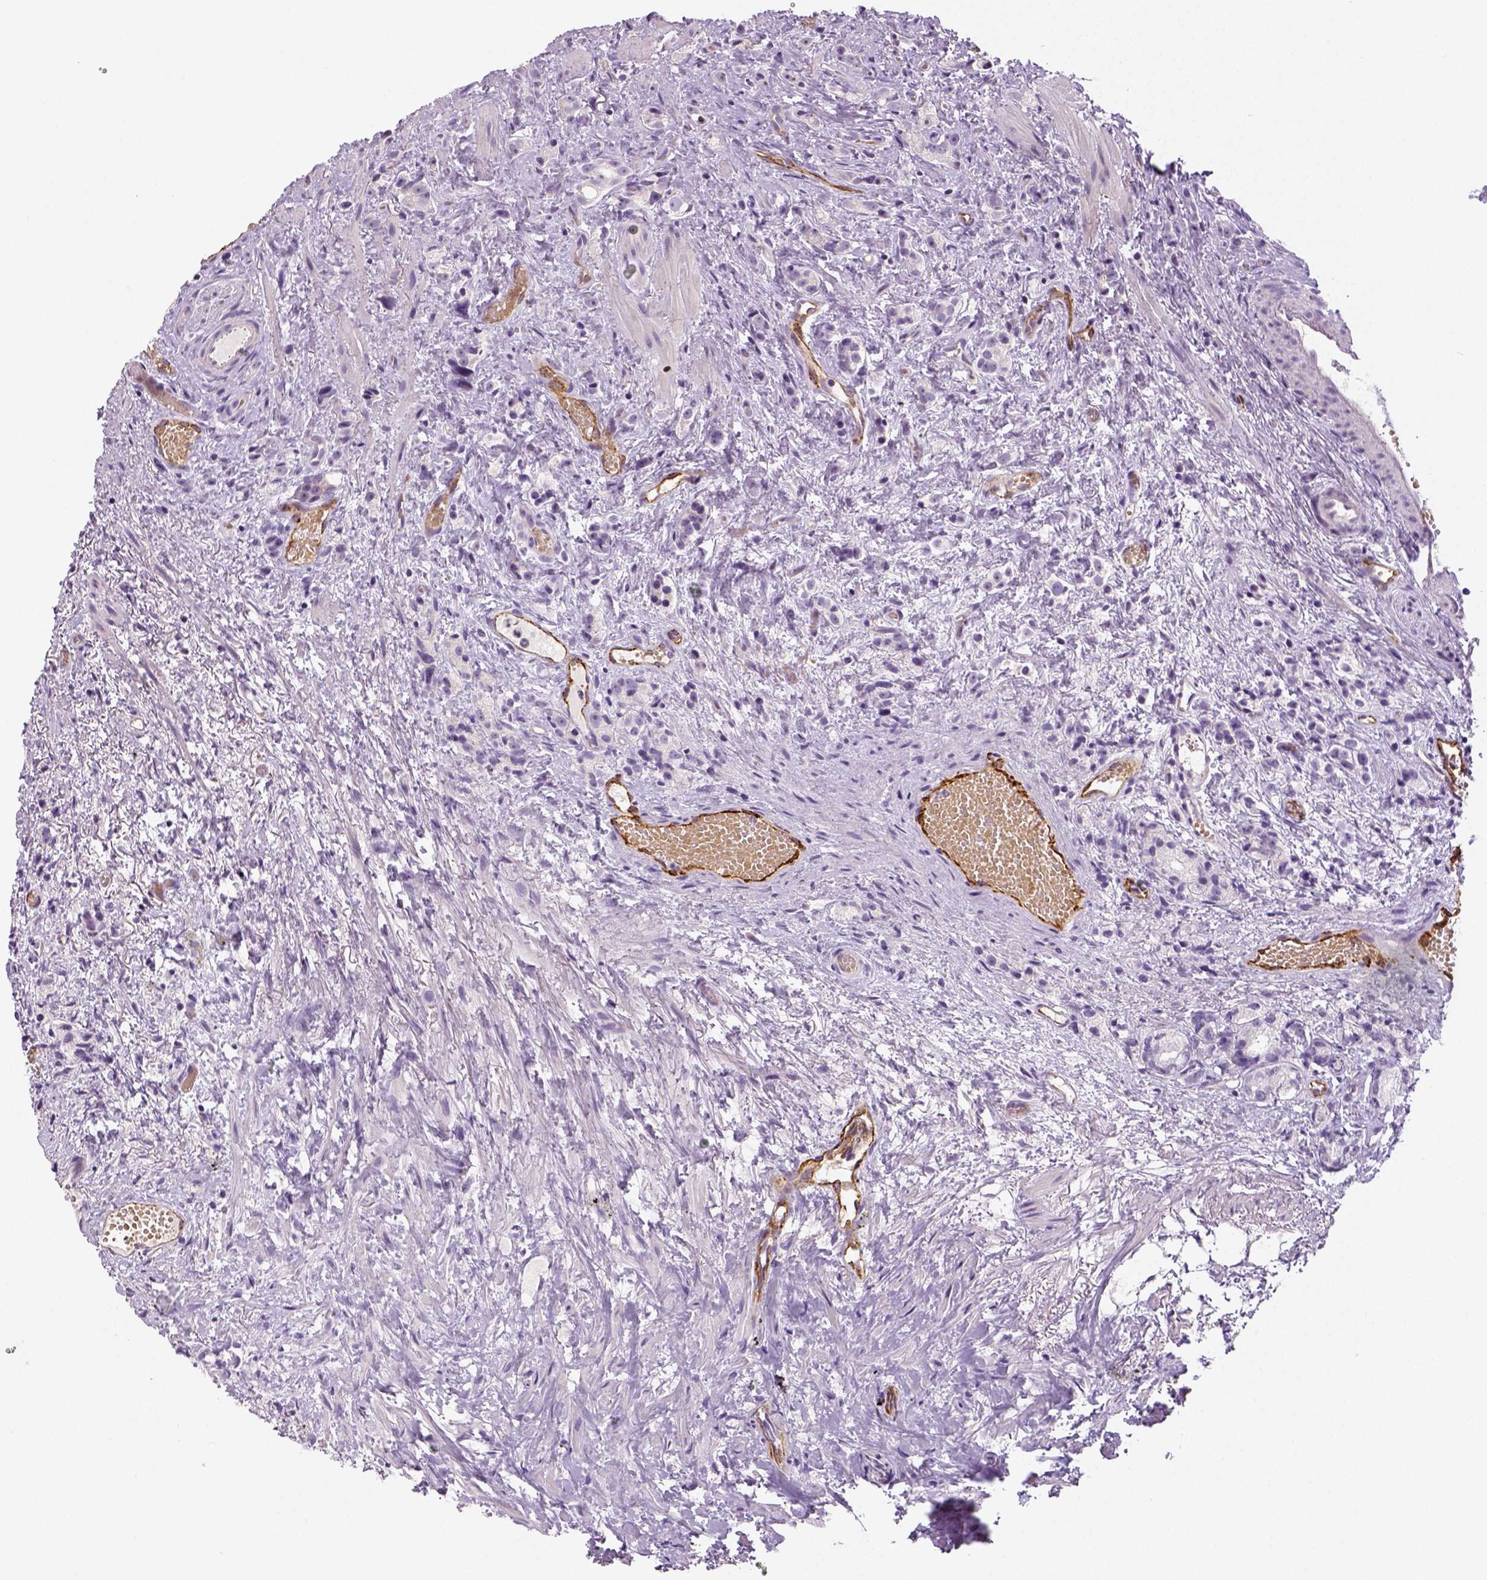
{"staining": {"intensity": "negative", "quantity": "none", "location": "none"}, "tissue": "prostate cancer", "cell_type": "Tumor cells", "image_type": "cancer", "snomed": [{"axis": "morphology", "description": "Adenocarcinoma, High grade"}, {"axis": "topography", "description": "Prostate"}], "caption": "Immunohistochemistry of human prostate cancer reveals no staining in tumor cells.", "gene": "TSPAN7", "patient": {"sex": "male", "age": 53}}